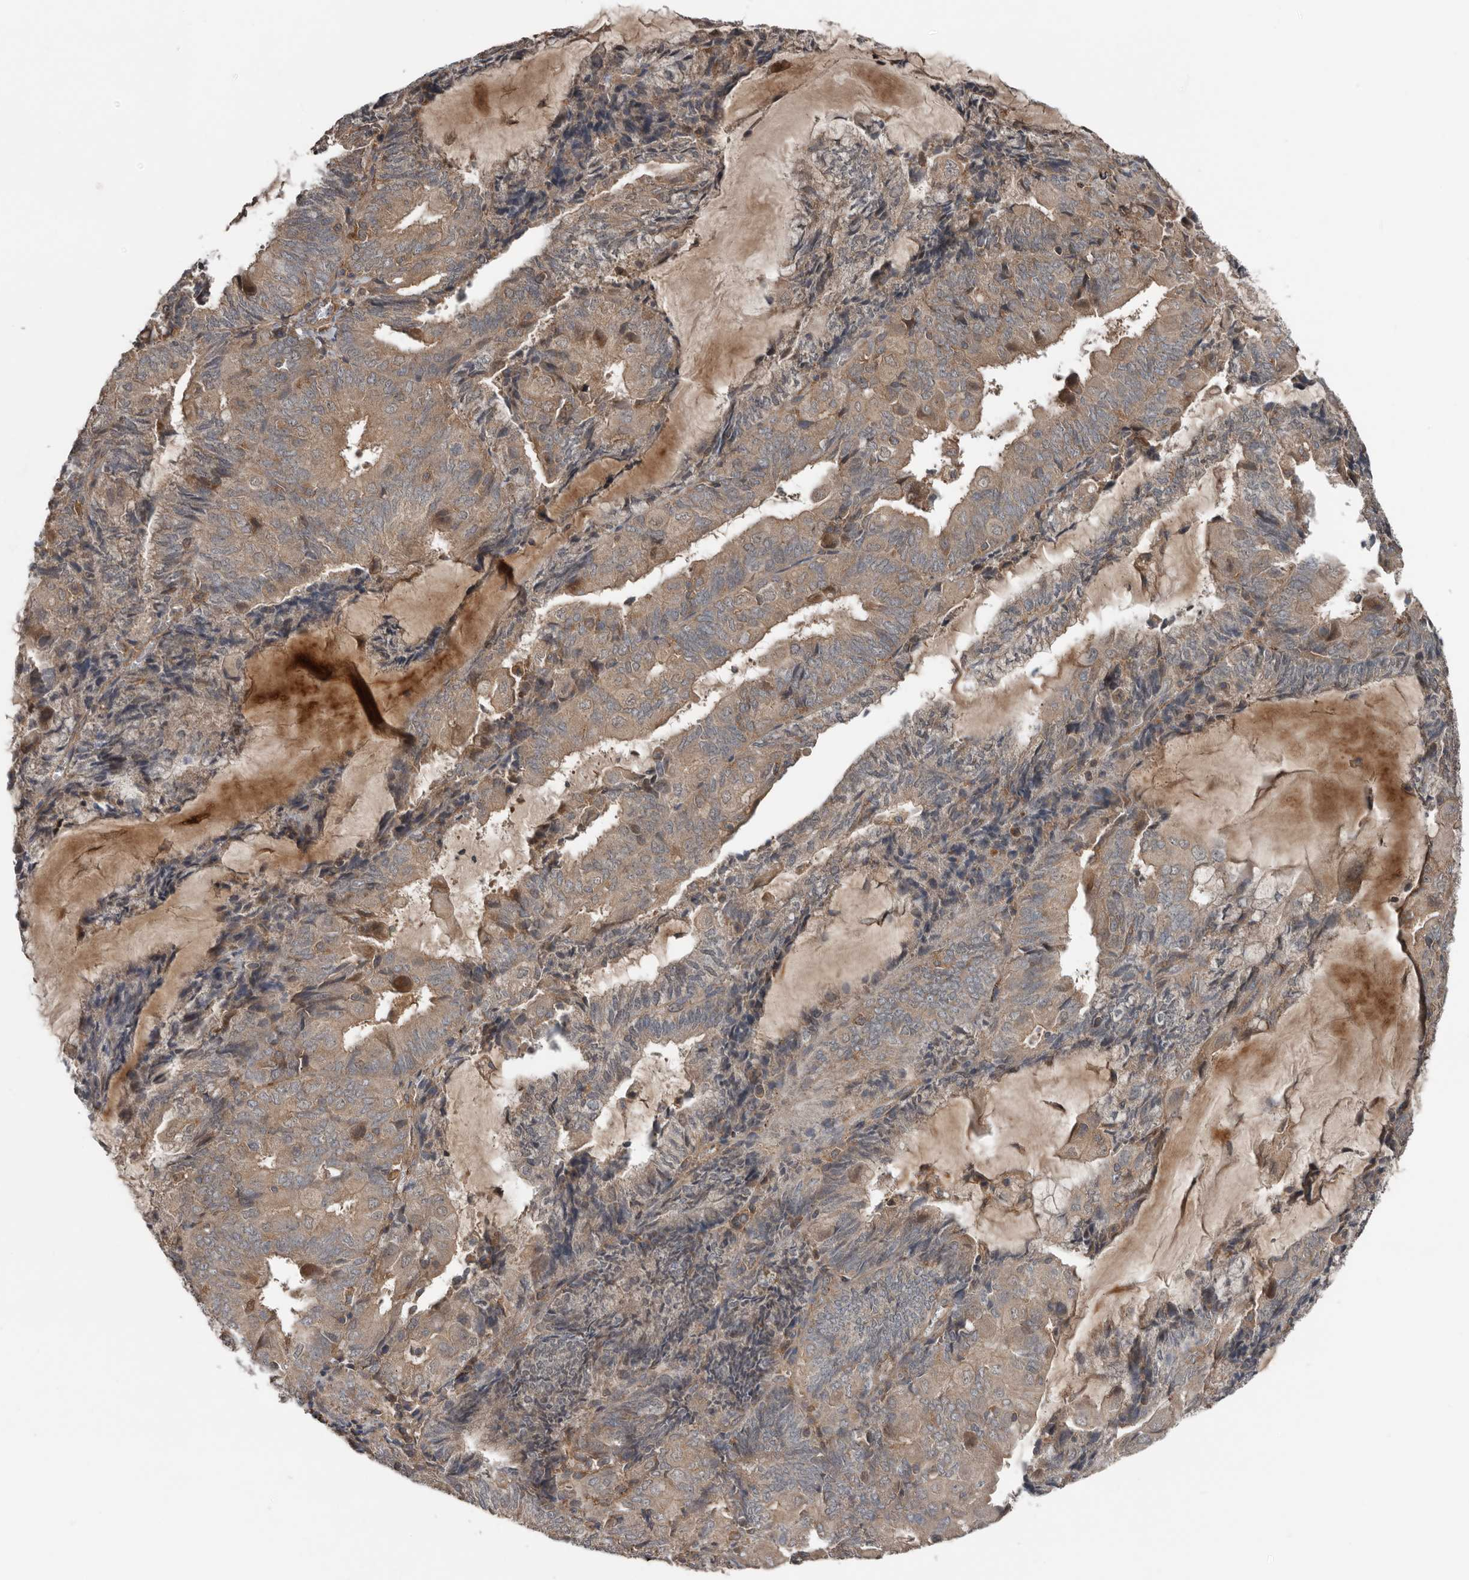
{"staining": {"intensity": "weak", "quantity": ">75%", "location": "cytoplasmic/membranous"}, "tissue": "endometrial cancer", "cell_type": "Tumor cells", "image_type": "cancer", "snomed": [{"axis": "morphology", "description": "Adenocarcinoma, NOS"}, {"axis": "topography", "description": "Endometrium"}], "caption": "Endometrial cancer (adenocarcinoma) stained for a protein shows weak cytoplasmic/membranous positivity in tumor cells. (DAB IHC with brightfield microscopy, high magnification).", "gene": "DNAJB4", "patient": {"sex": "female", "age": 81}}